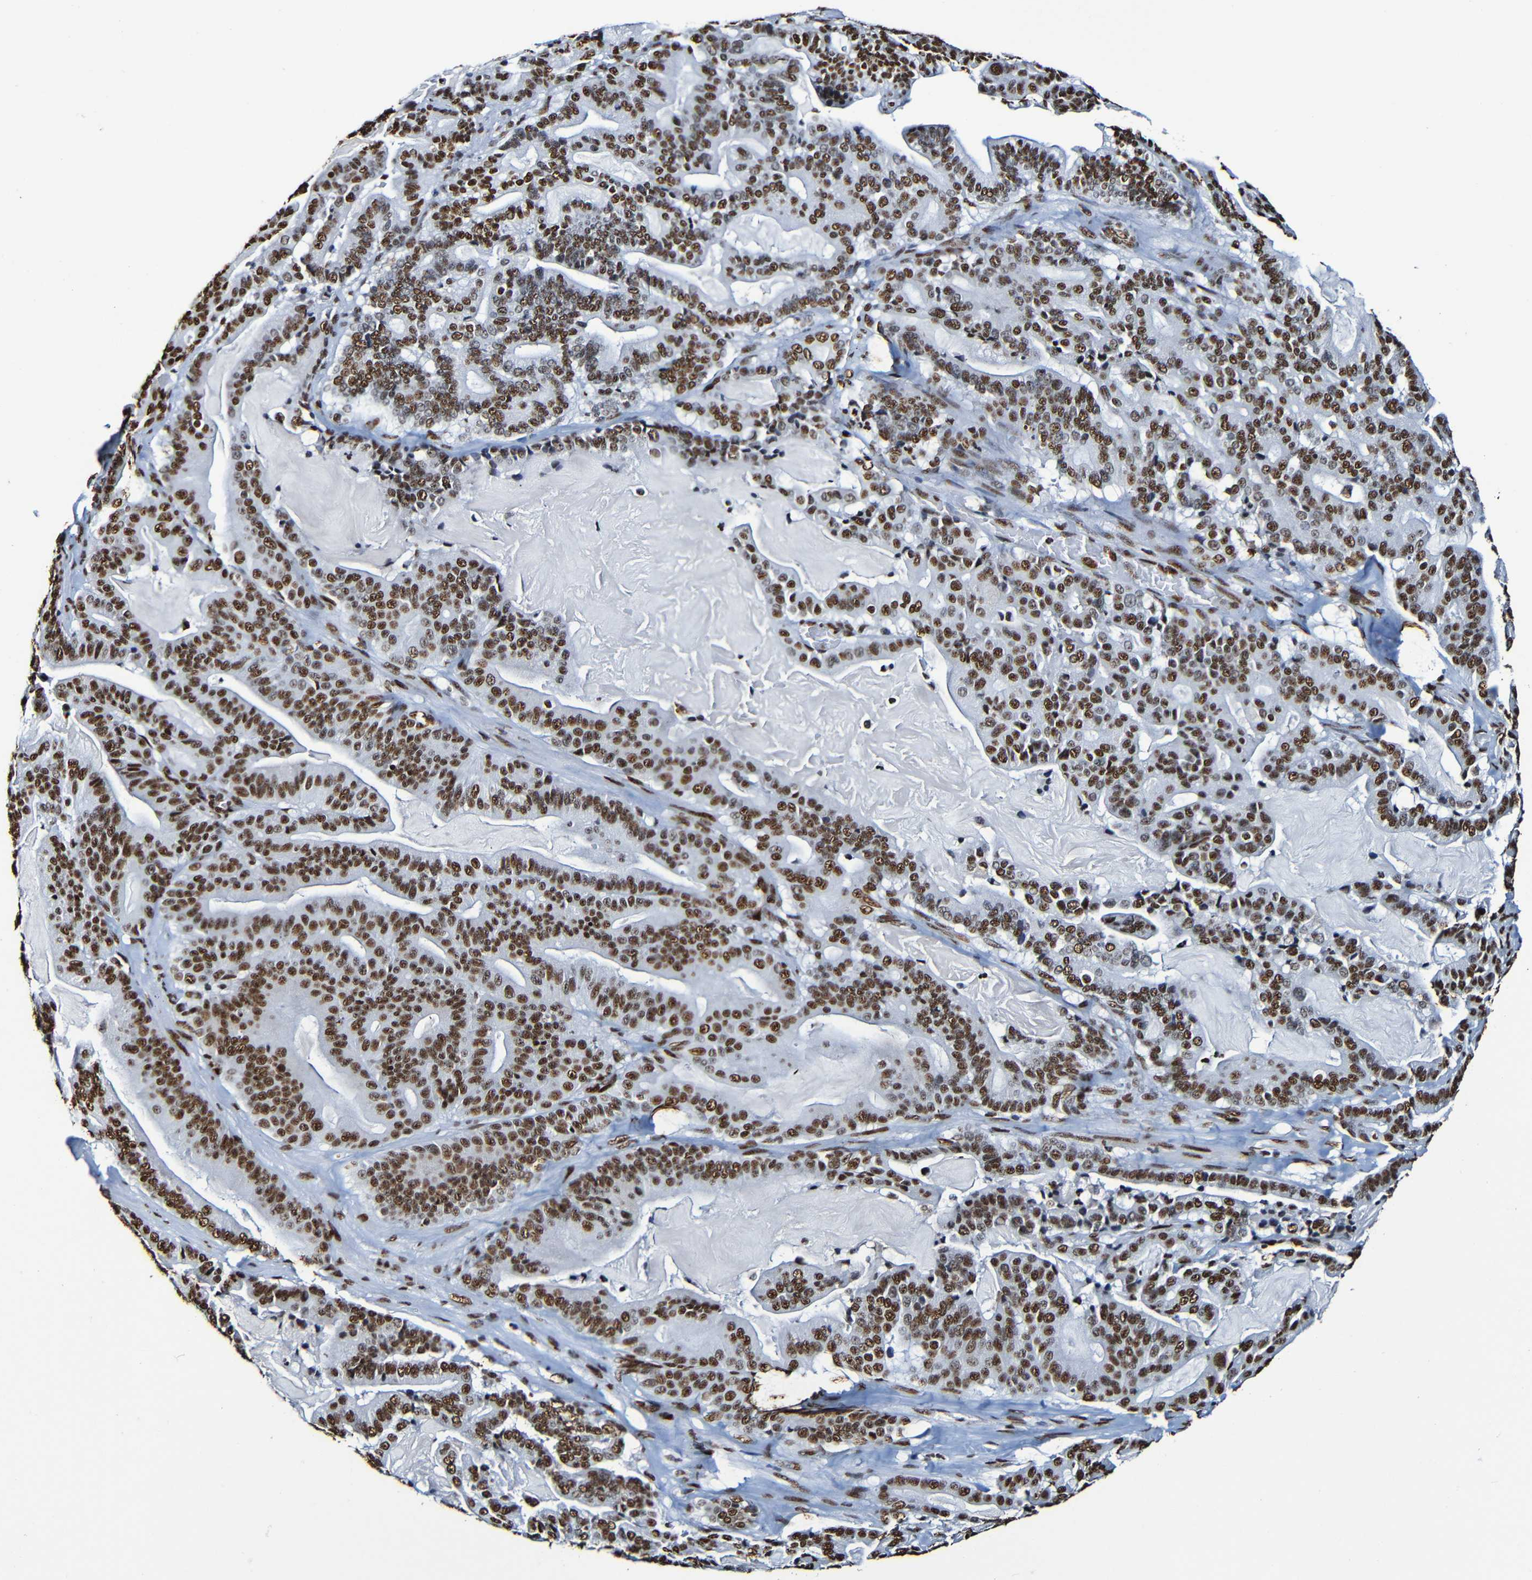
{"staining": {"intensity": "strong", "quantity": ">75%", "location": "nuclear"}, "tissue": "pancreatic cancer", "cell_type": "Tumor cells", "image_type": "cancer", "snomed": [{"axis": "morphology", "description": "Adenocarcinoma, NOS"}, {"axis": "topography", "description": "Pancreas"}], "caption": "Human adenocarcinoma (pancreatic) stained for a protein (brown) demonstrates strong nuclear positive staining in about >75% of tumor cells.", "gene": "SRSF3", "patient": {"sex": "male", "age": 63}}